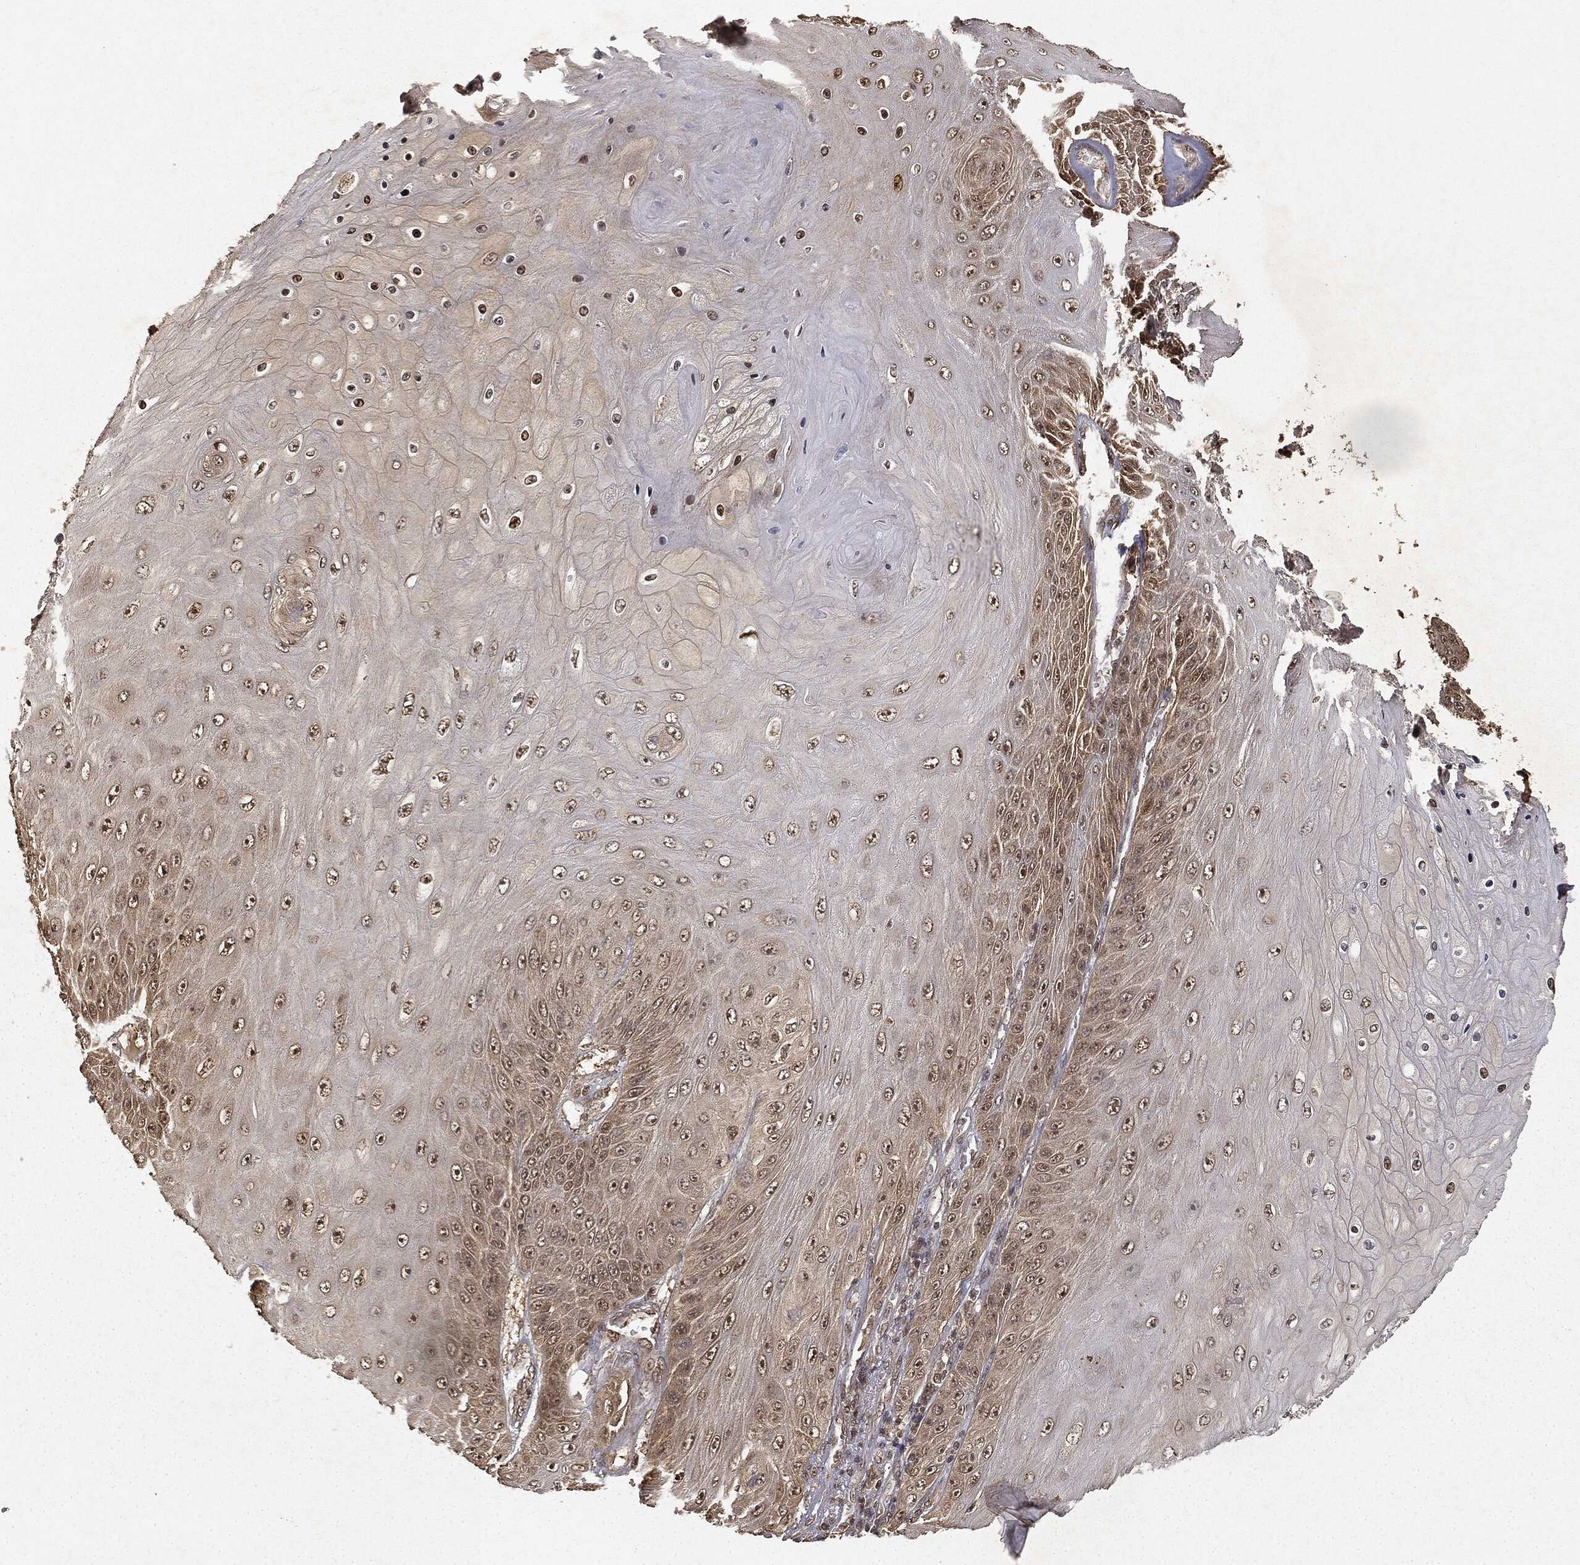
{"staining": {"intensity": "strong", "quantity": "<25%", "location": "cytoplasmic/membranous"}, "tissue": "skin cancer", "cell_type": "Tumor cells", "image_type": "cancer", "snomed": [{"axis": "morphology", "description": "Squamous cell carcinoma, NOS"}, {"axis": "topography", "description": "Skin"}], "caption": "IHC photomicrograph of neoplastic tissue: human skin squamous cell carcinoma stained using immunohistochemistry reveals medium levels of strong protein expression localized specifically in the cytoplasmic/membranous of tumor cells, appearing as a cytoplasmic/membranous brown color.", "gene": "ZNHIT6", "patient": {"sex": "male", "age": 62}}